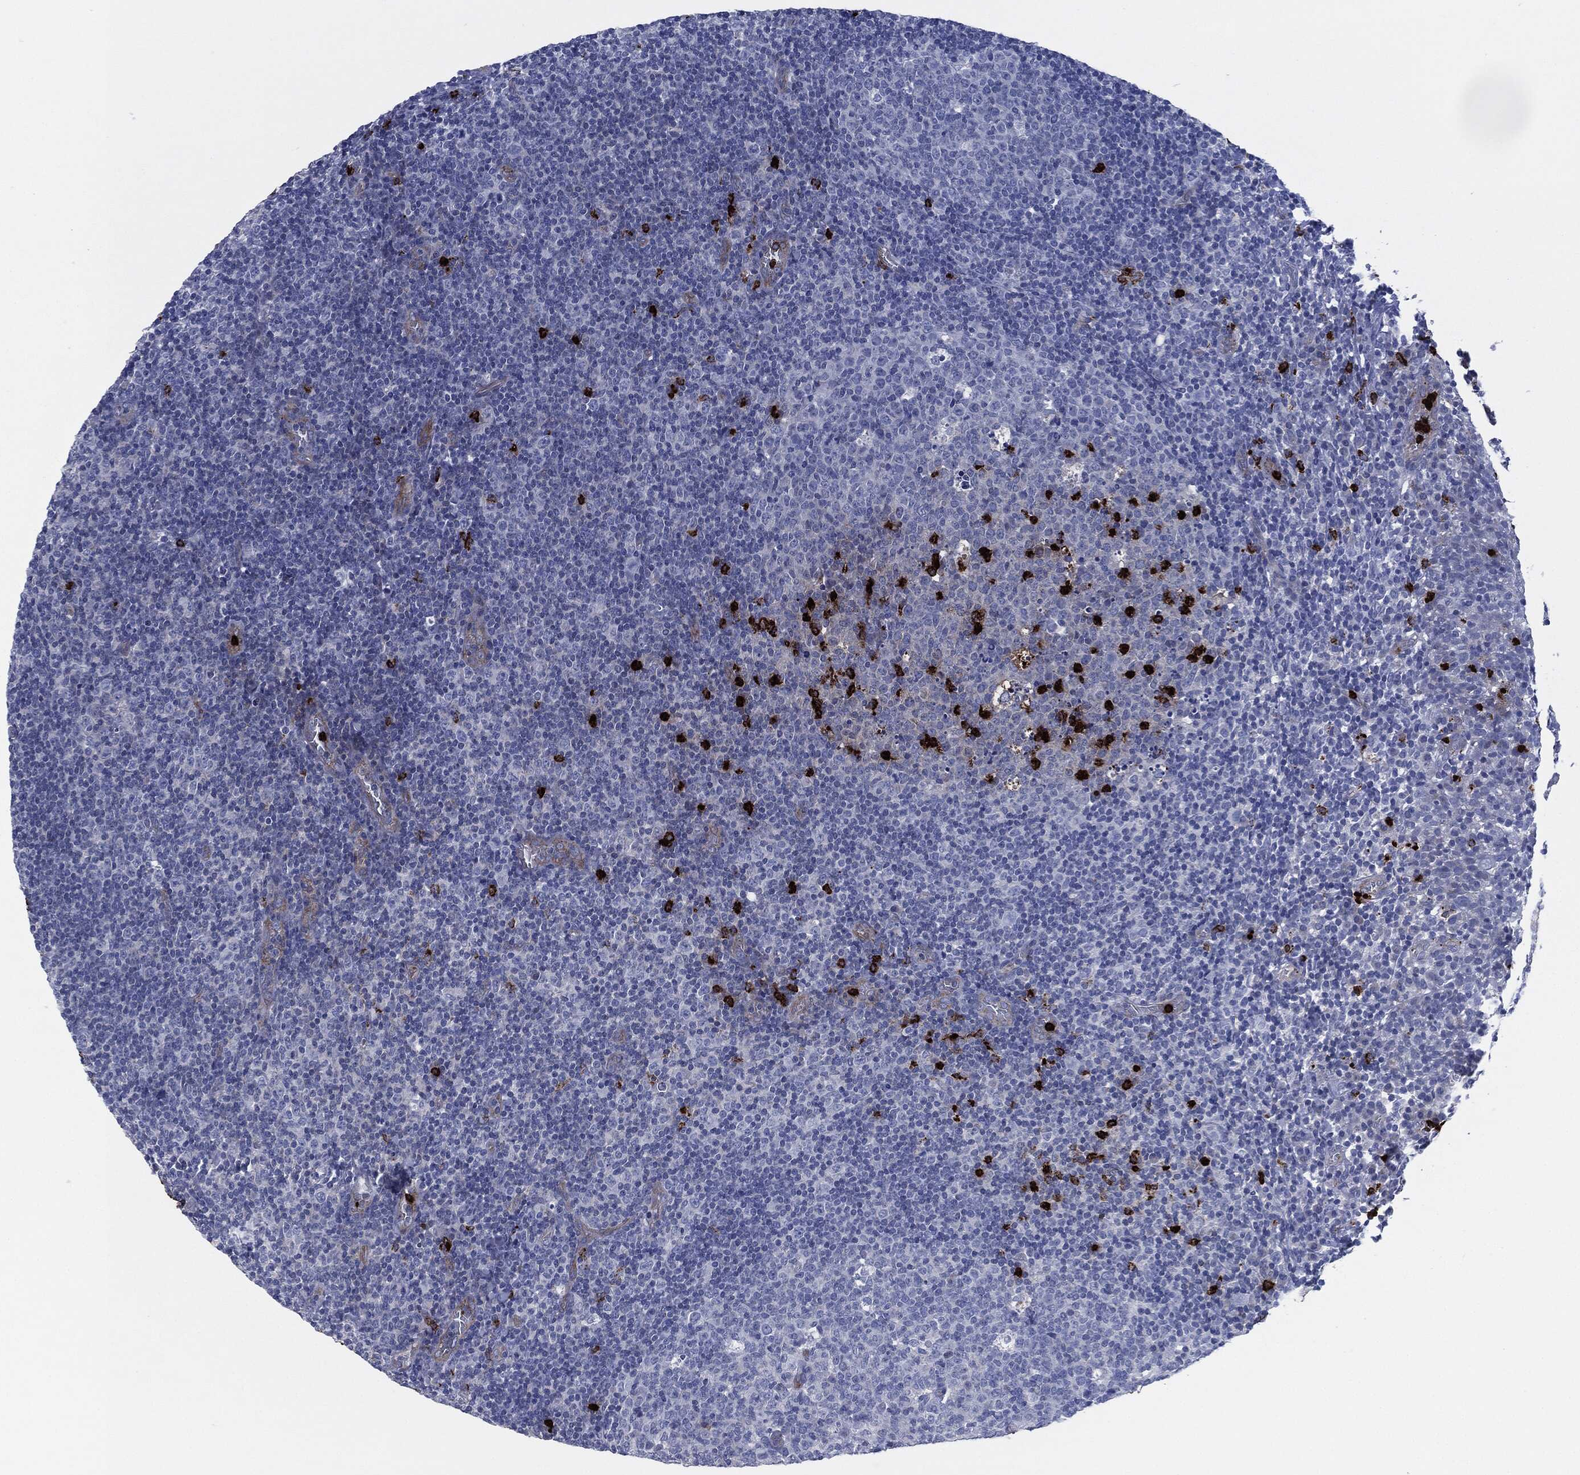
{"staining": {"intensity": "strong", "quantity": "<25%", "location": "cytoplasmic/membranous,nuclear"}, "tissue": "tonsil", "cell_type": "Germinal center cells", "image_type": "normal", "snomed": [{"axis": "morphology", "description": "Normal tissue, NOS"}, {"axis": "topography", "description": "Tonsil"}], "caption": "Tonsil was stained to show a protein in brown. There is medium levels of strong cytoplasmic/membranous,nuclear positivity in approximately <25% of germinal center cells. The staining was performed using DAB (3,3'-diaminobenzidine) to visualize the protein expression in brown, while the nuclei were stained in blue with hematoxylin (Magnification: 20x).", "gene": "MPO", "patient": {"sex": "female", "age": 5}}